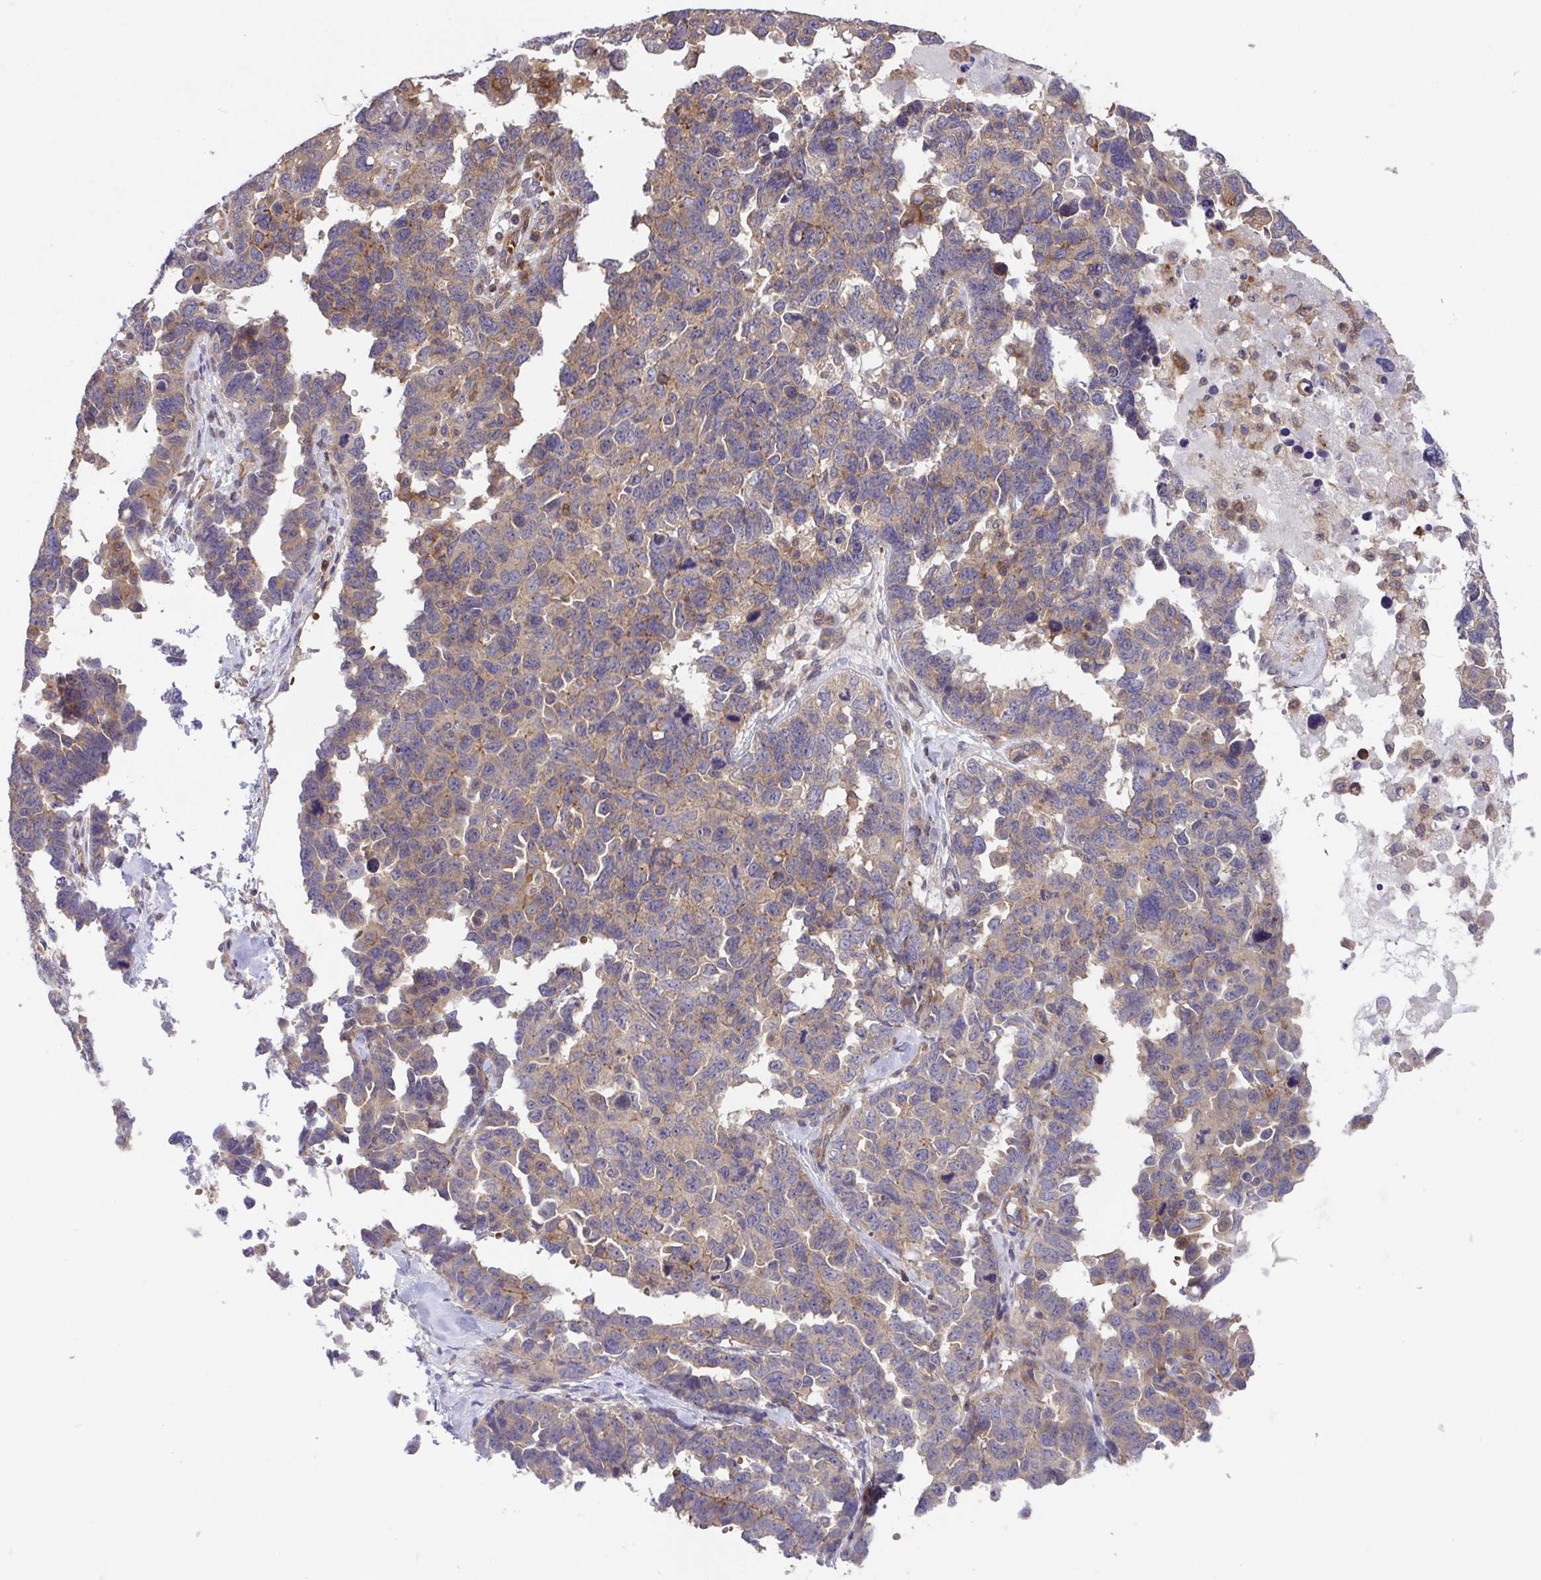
{"staining": {"intensity": "weak", "quantity": "<25%", "location": "cytoplasmic/membranous"}, "tissue": "ovarian cancer", "cell_type": "Tumor cells", "image_type": "cancer", "snomed": [{"axis": "morphology", "description": "Cystadenocarcinoma, serous, NOS"}, {"axis": "topography", "description": "Ovary"}], "caption": "This is an immunohistochemistry (IHC) histopathology image of ovarian cancer. There is no positivity in tumor cells.", "gene": "IDE", "patient": {"sex": "female", "age": 69}}